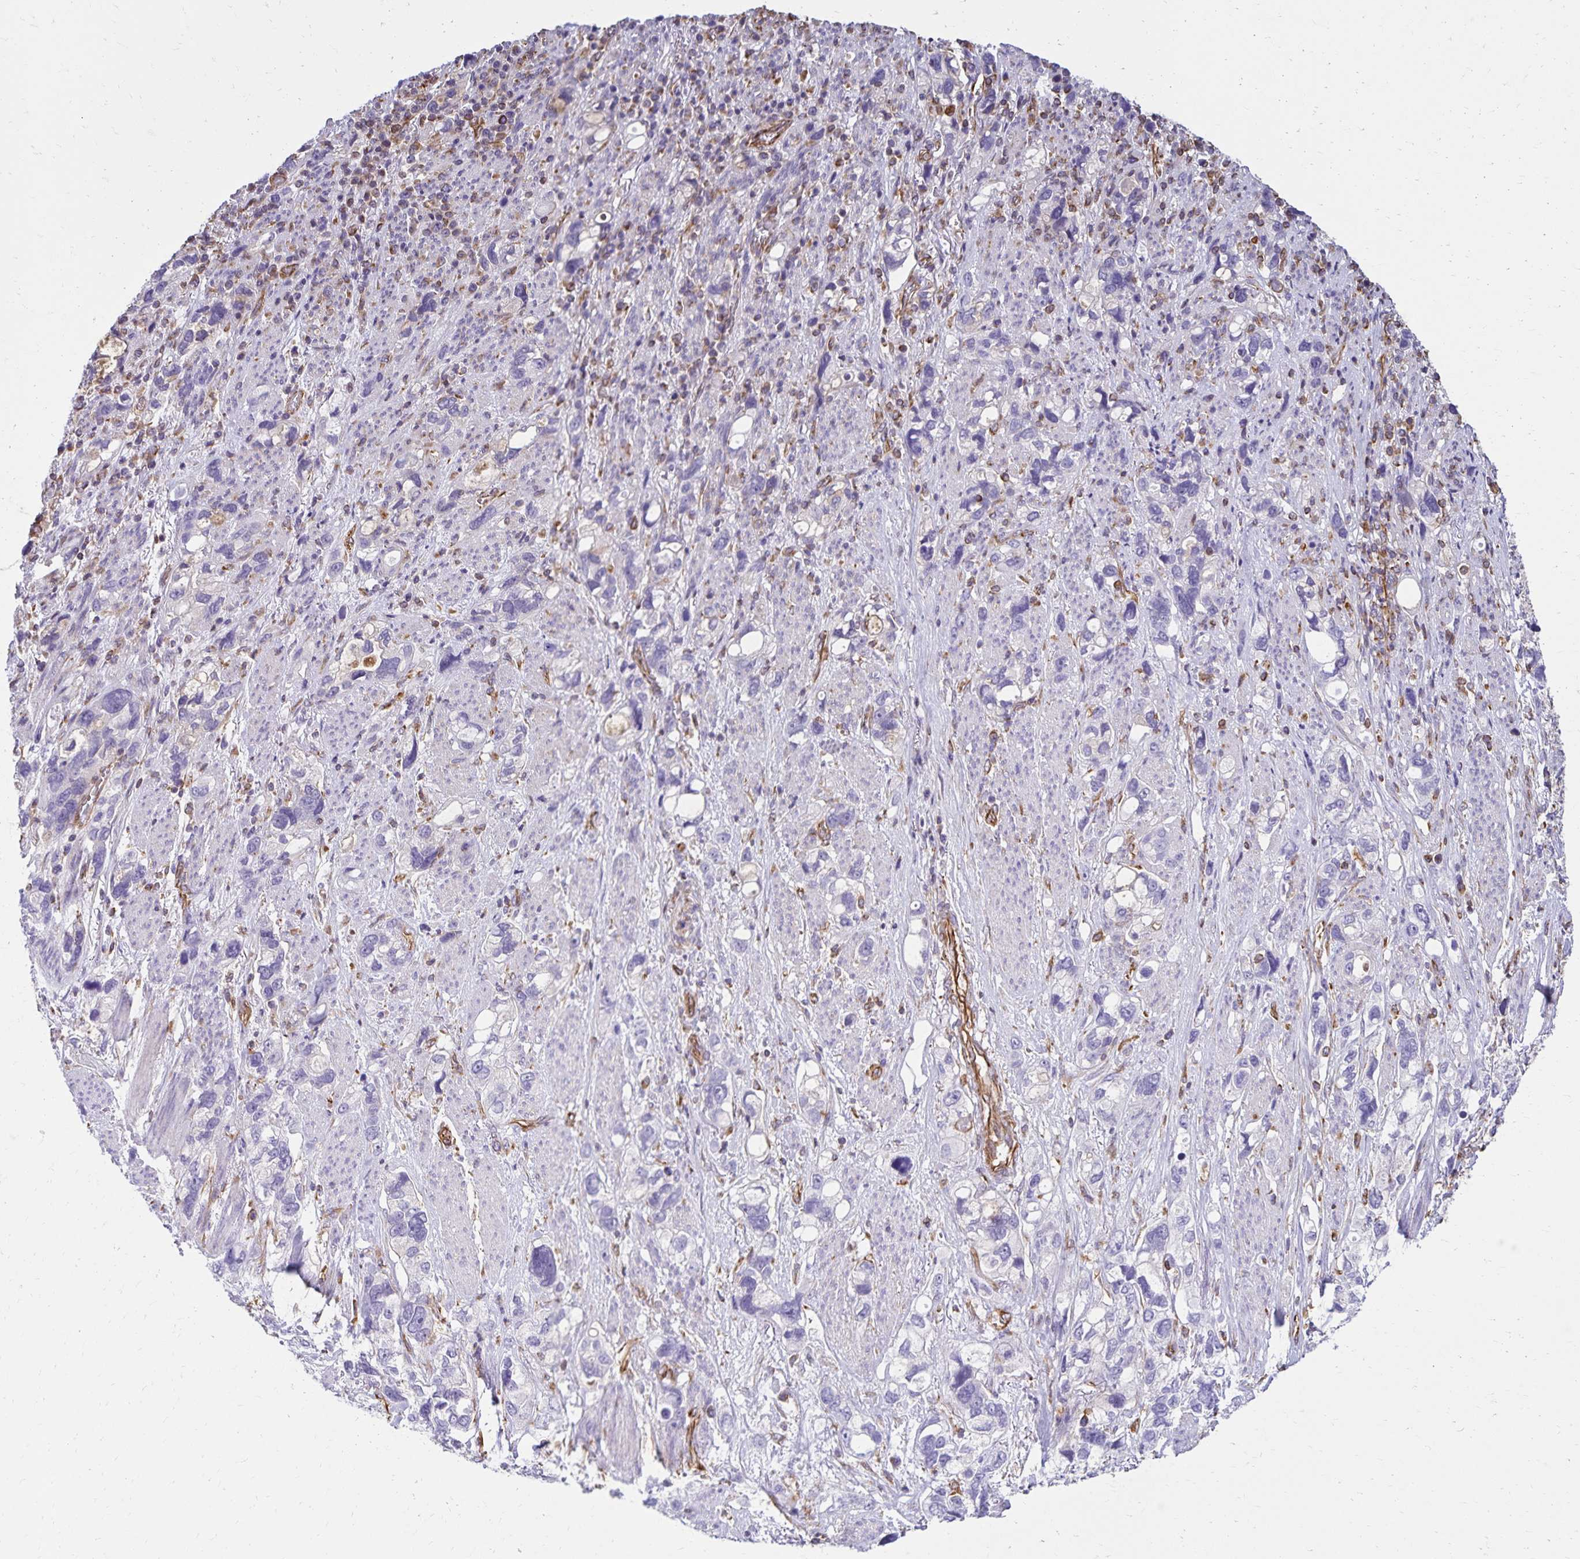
{"staining": {"intensity": "negative", "quantity": "none", "location": "none"}, "tissue": "stomach cancer", "cell_type": "Tumor cells", "image_type": "cancer", "snomed": [{"axis": "morphology", "description": "Adenocarcinoma, NOS"}, {"axis": "topography", "description": "Stomach, upper"}], "caption": "Human stomach adenocarcinoma stained for a protein using immunohistochemistry (IHC) demonstrates no staining in tumor cells.", "gene": "TRPV6", "patient": {"sex": "female", "age": 81}}